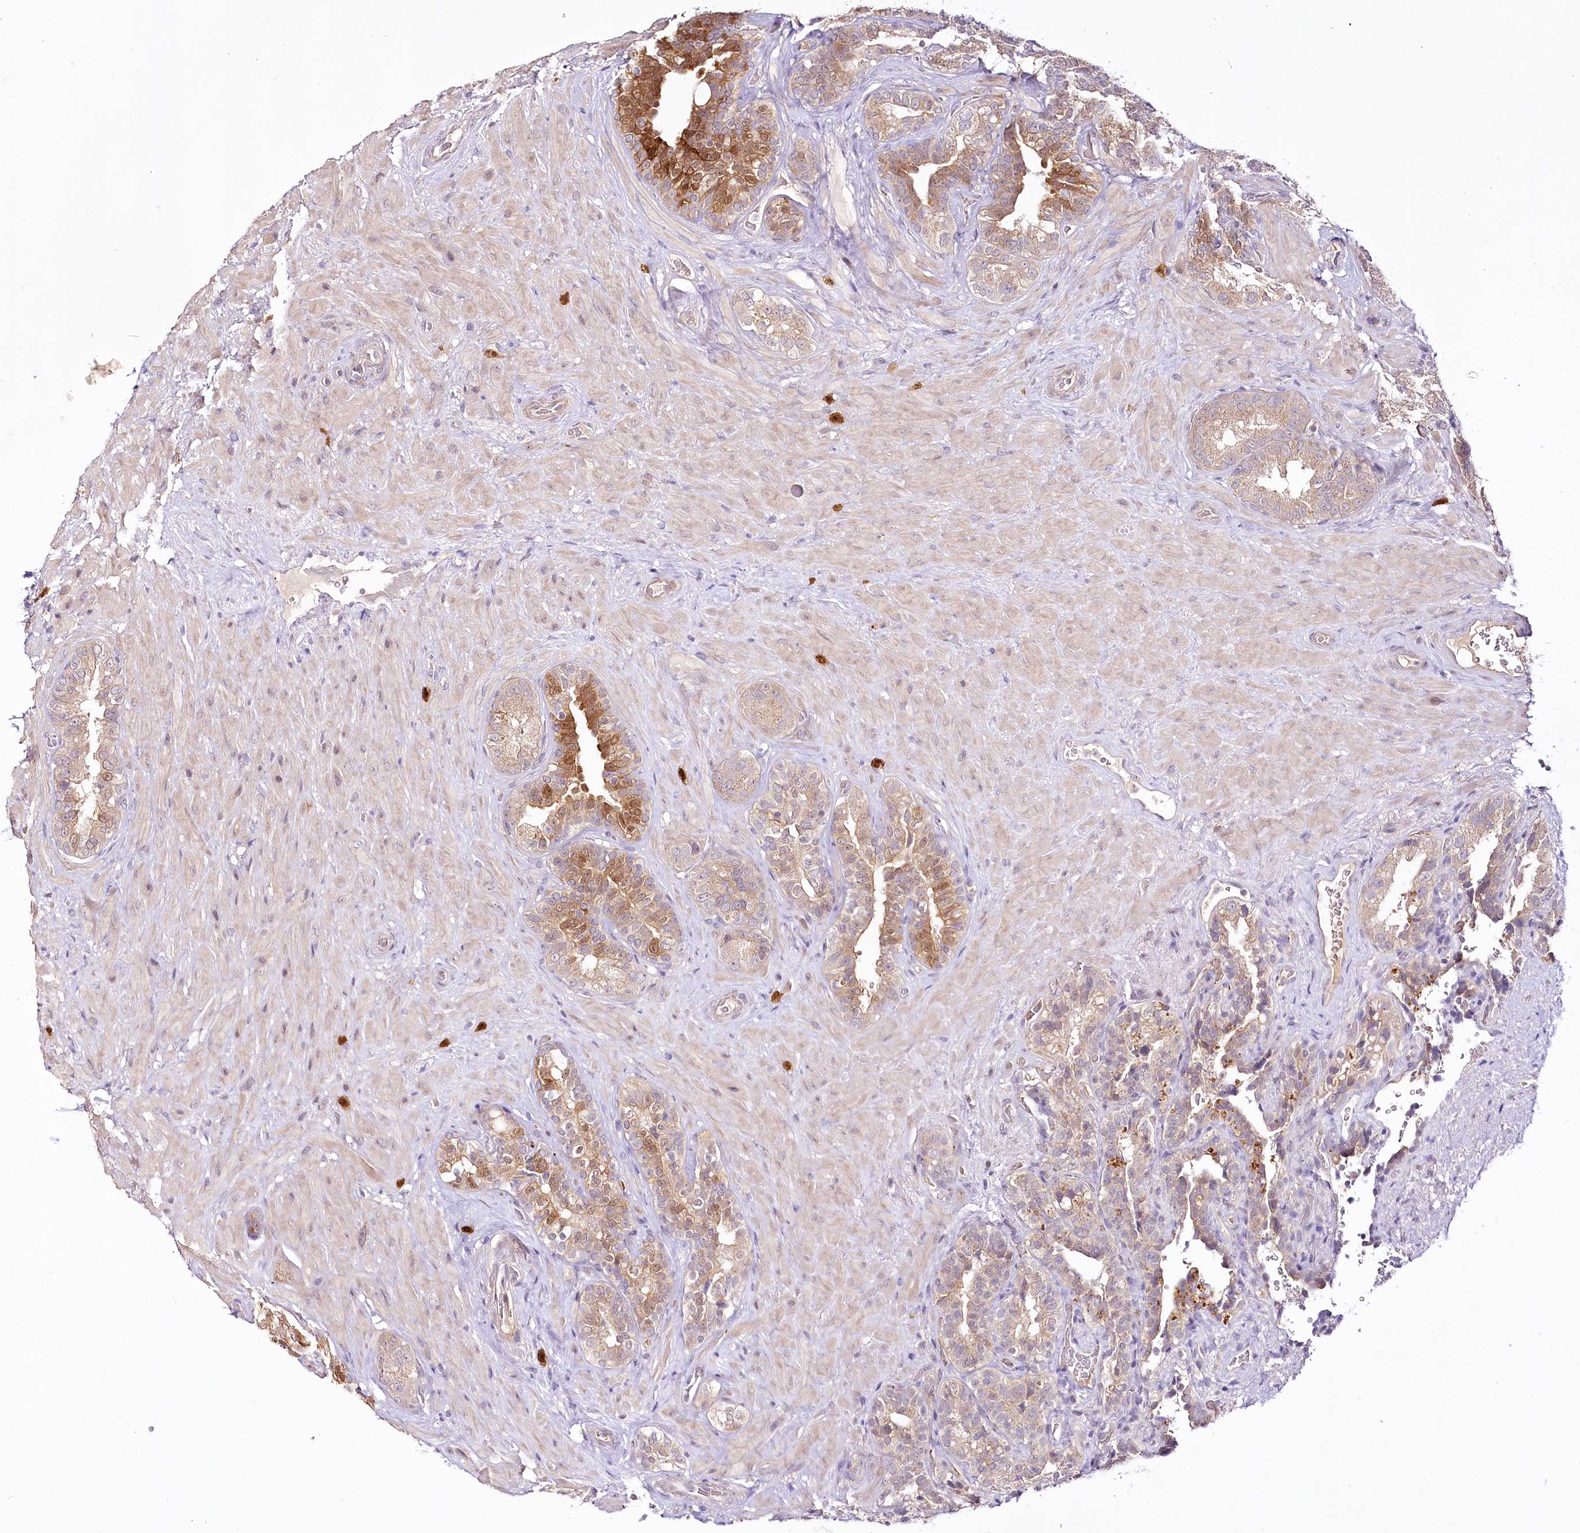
{"staining": {"intensity": "moderate", "quantity": "<25%", "location": "cytoplasmic/membranous"}, "tissue": "seminal vesicle", "cell_type": "Glandular cells", "image_type": "normal", "snomed": [{"axis": "morphology", "description": "Normal tissue, NOS"}, {"axis": "topography", "description": "Seminal veicle"}, {"axis": "topography", "description": "Peripheral nerve tissue"}], "caption": "Seminal vesicle was stained to show a protein in brown. There is low levels of moderate cytoplasmic/membranous staining in approximately <25% of glandular cells. (IHC, brightfield microscopy, high magnification).", "gene": "VWA5A", "patient": {"sex": "male", "age": 67}}